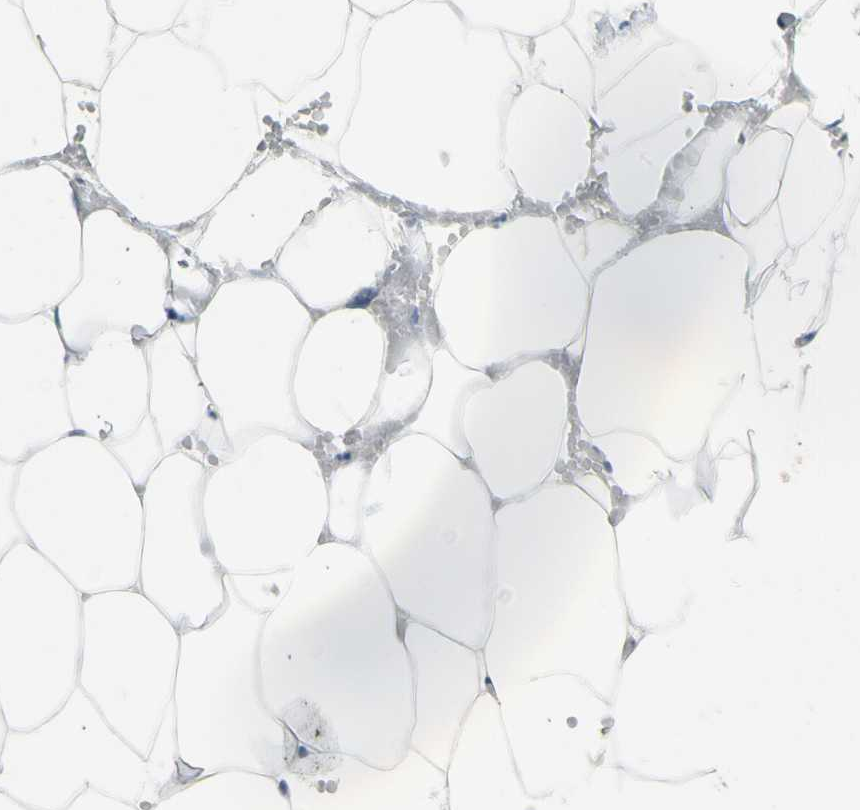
{"staining": {"intensity": "negative", "quantity": "none", "location": "none"}, "tissue": "adipose tissue", "cell_type": "Adipocytes", "image_type": "normal", "snomed": [{"axis": "morphology", "description": "Normal tissue, NOS"}, {"axis": "topography", "description": "Breast"}, {"axis": "topography", "description": "Adipose tissue"}], "caption": "This is an immunohistochemistry histopathology image of normal adipose tissue. There is no positivity in adipocytes.", "gene": "CA14", "patient": {"sex": "female", "age": 25}}